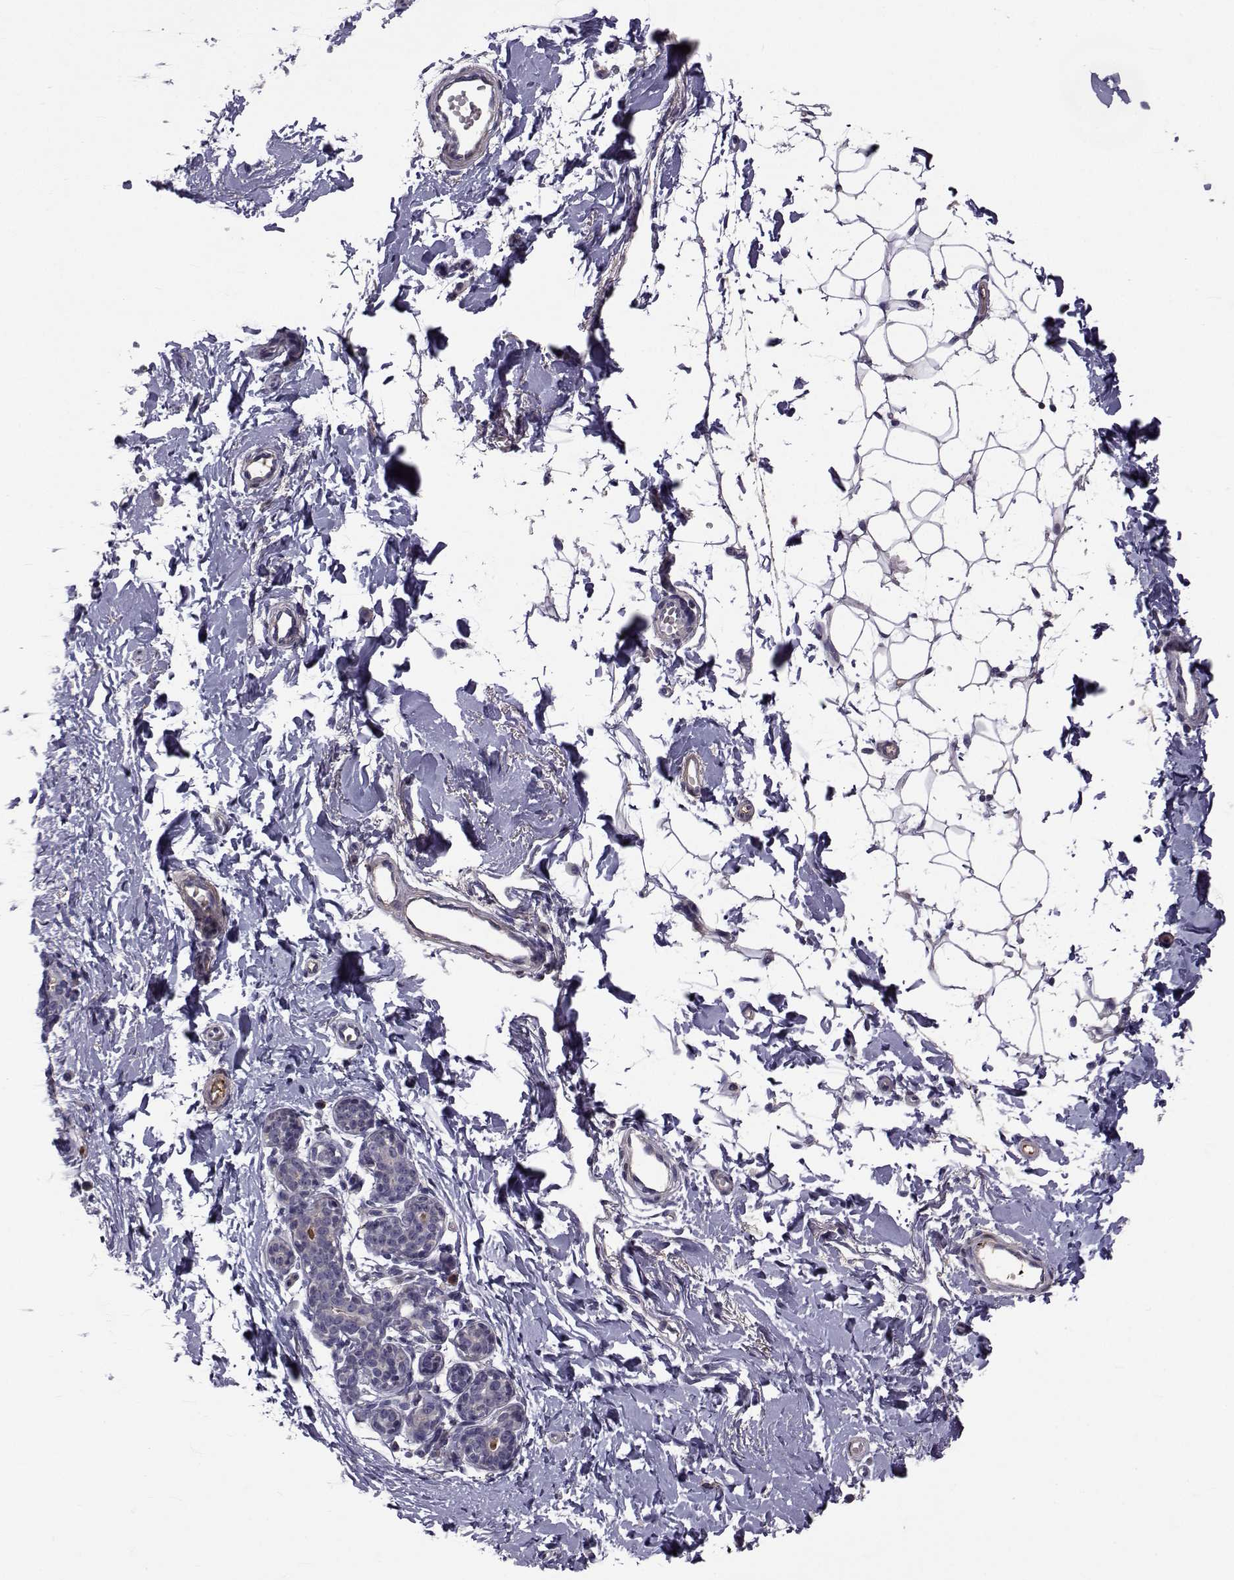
{"staining": {"intensity": "negative", "quantity": "none", "location": "none"}, "tissue": "breast", "cell_type": "Adipocytes", "image_type": "normal", "snomed": [{"axis": "morphology", "description": "Normal tissue, NOS"}, {"axis": "topography", "description": "Breast"}], "caption": "A photomicrograph of breast stained for a protein demonstrates no brown staining in adipocytes.", "gene": "TNFRSF11B", "patient": {"sex": "female", "age": 37}}